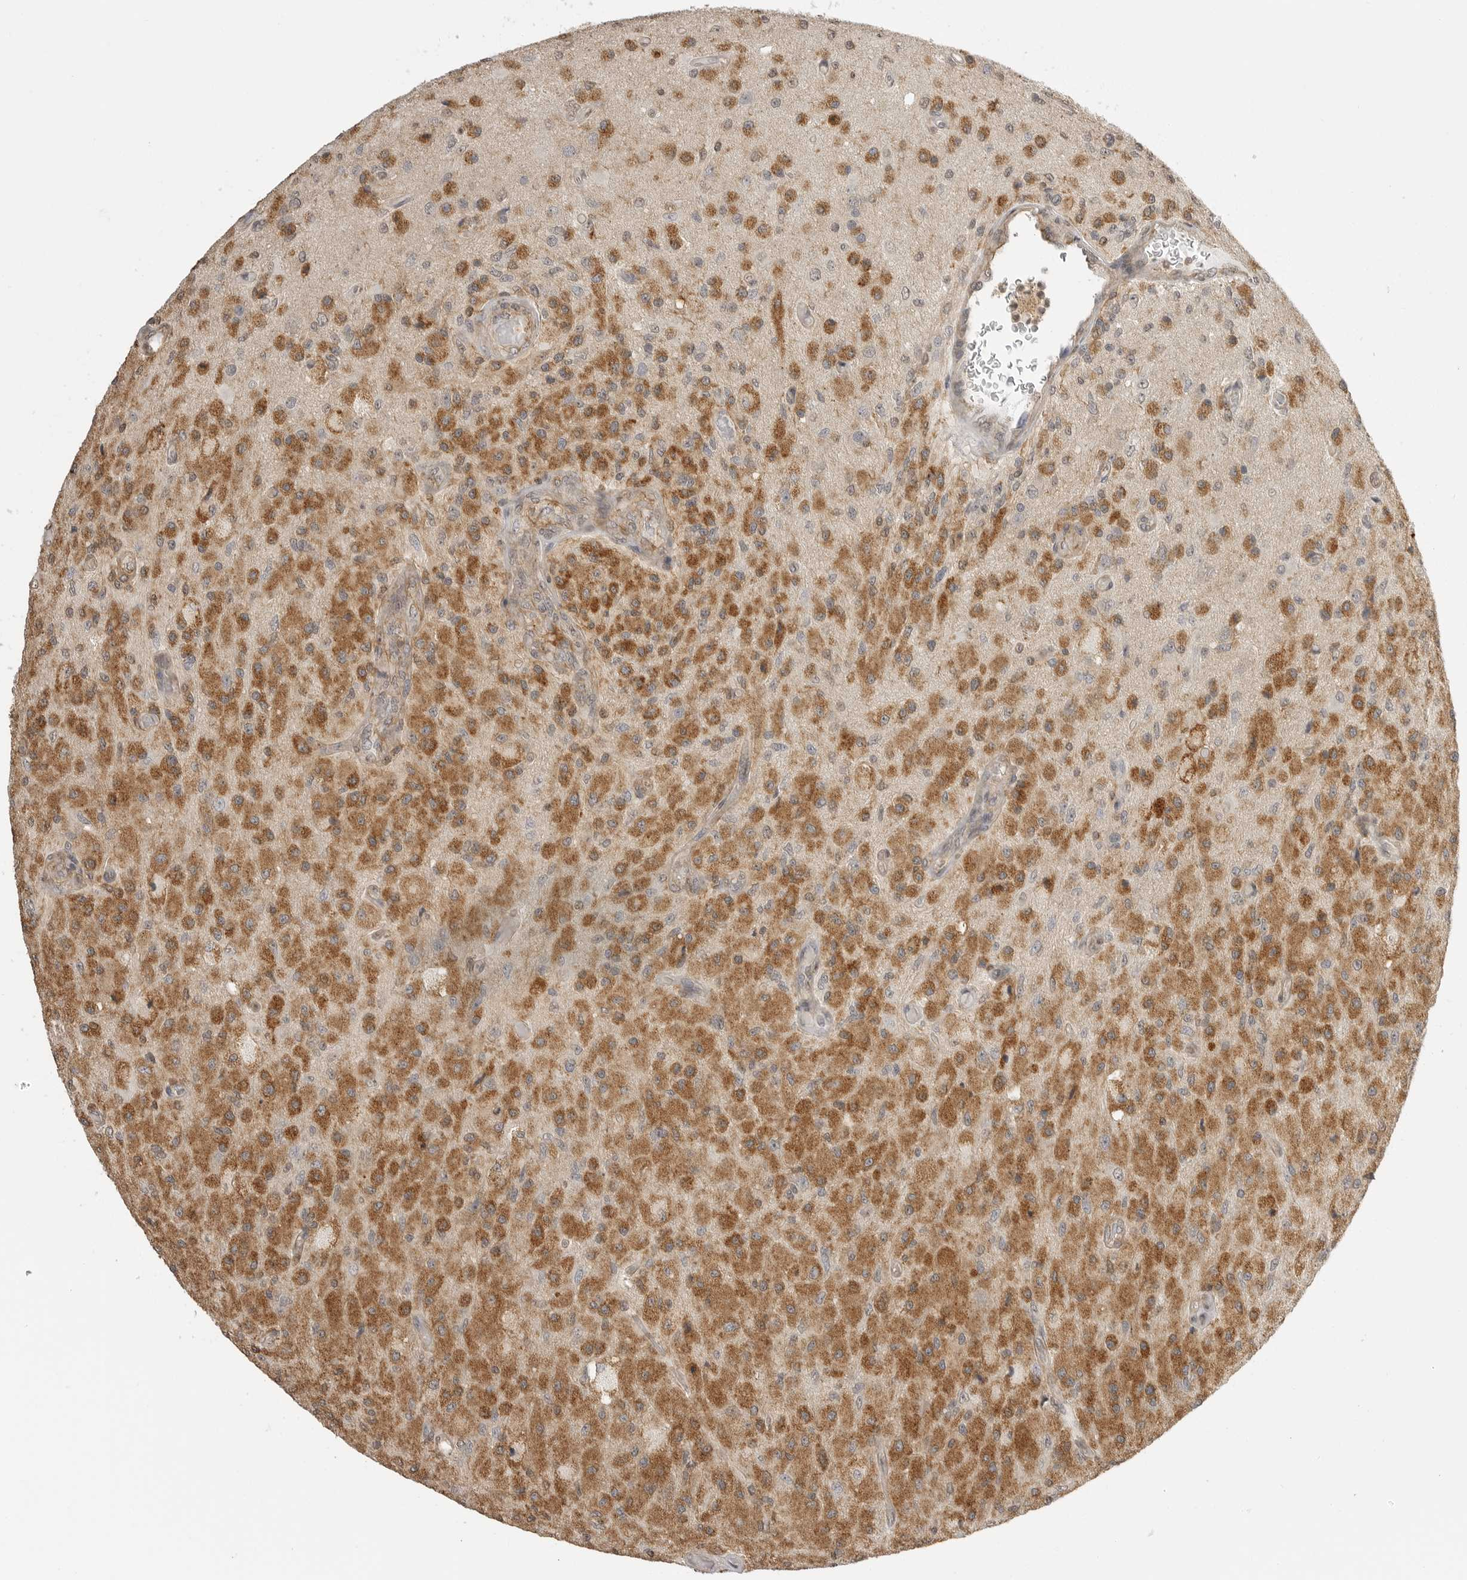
{"staining": {"intensity": "moderate", "quantity": ">75%", "location": "cytoplasmic/membranous"}, "tissue": "glioma", "cell_type": "Tumor cells", "image_type": "cancer", "snomed": [{"axis": "morphology", "description": "Normal tissue, NOS"}, {"axis": "morphology", "description": "Glioma, malignant, High grade"}, {"axis": "topography", "description": "Cerebral cortex"}], "caption": "Glioma stained with immunohistochemistry (IHC) displays moderate cytoplasmic/membranous staining in approximately >75% of tumor cells. (DAB (3,3'-diaminobenzidine) IHC with brightfield microscopy, high magnification).", "gene": "GPC2", "patient": {"sex": "male", "age": 77}}